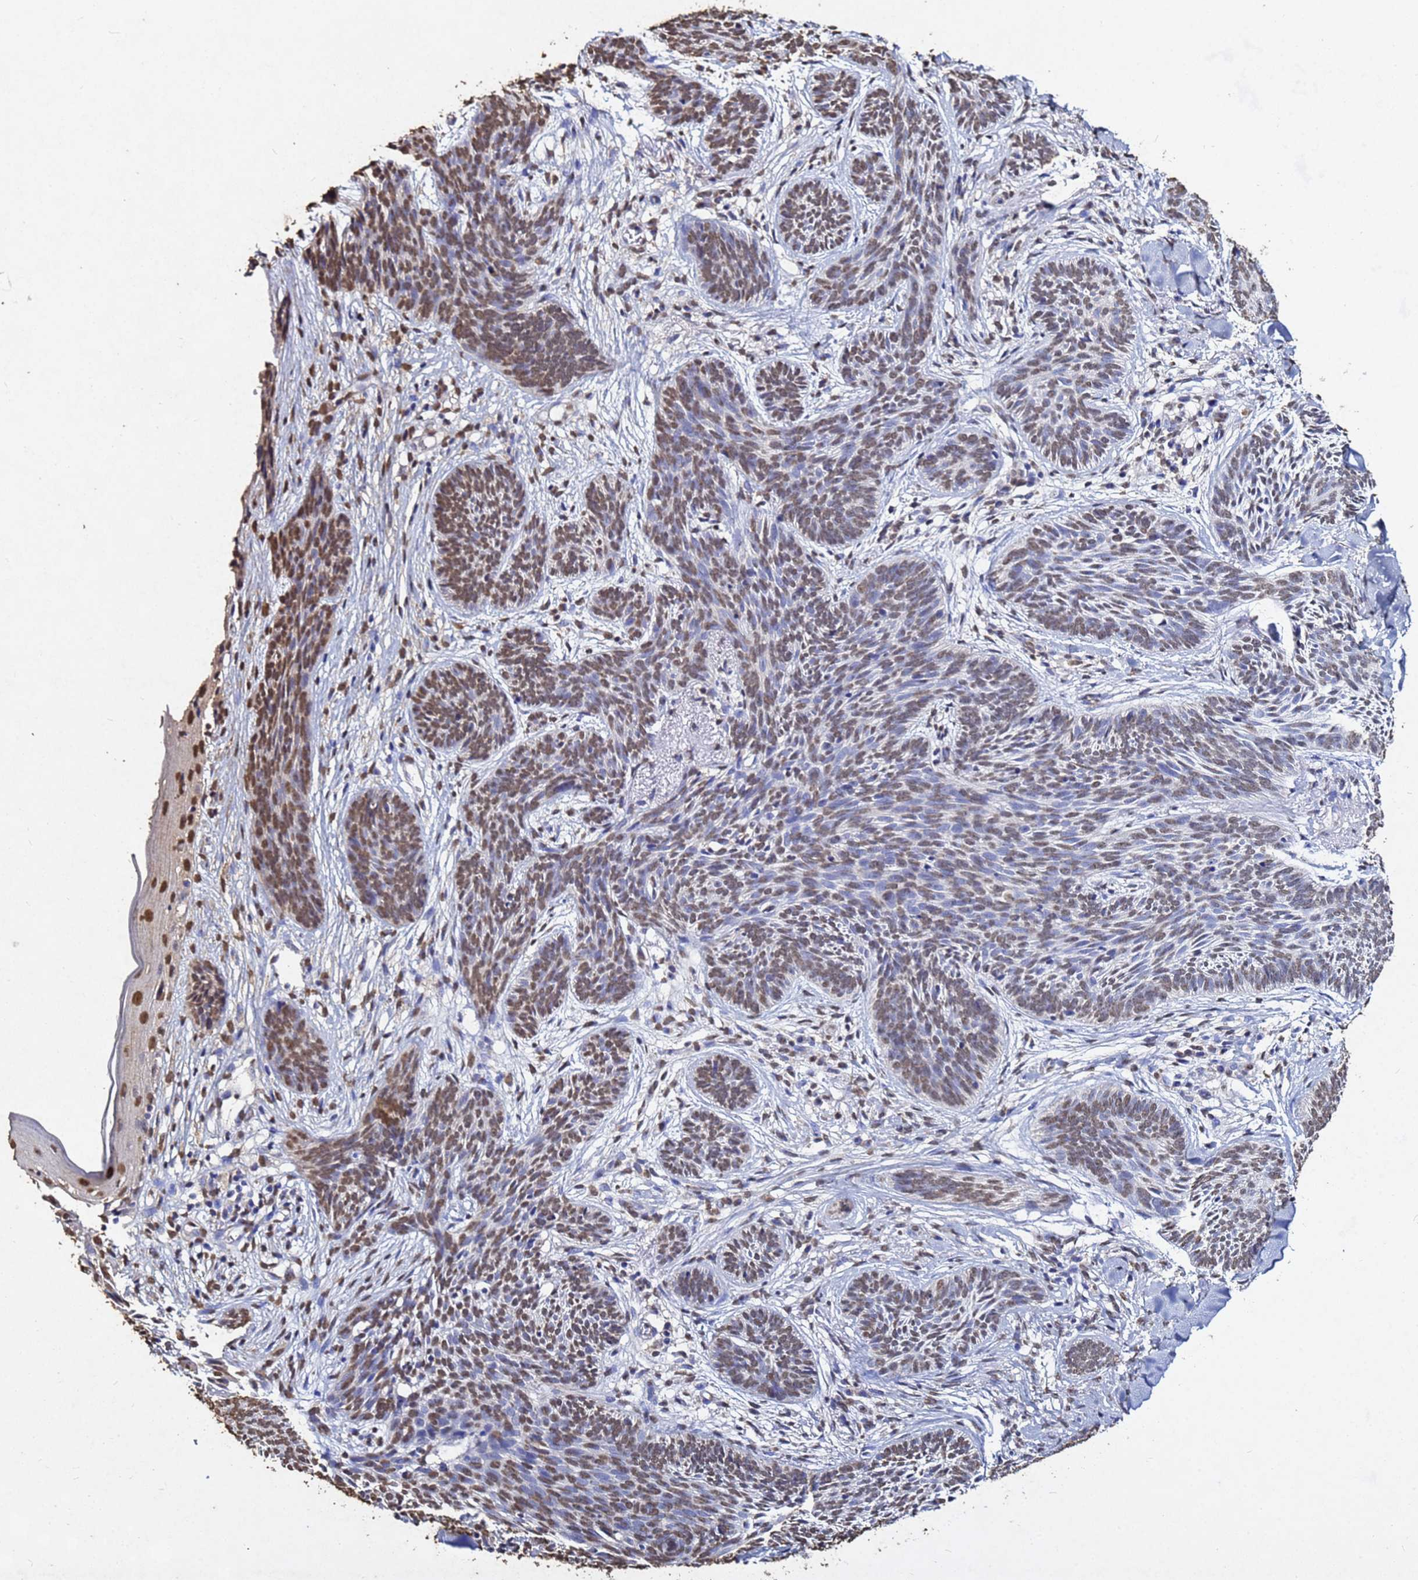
{"staining": {"intensity": "moderate", "quantity": ">75%", "location": "nuclear"}, "tissue": "skin cancer", "cell_type": "Tumor cells", "image_type": "cancer", "snomed": [{"axis": "morphology", "description": "Basal cell carcinoma"}, {"axis": "topography", "description": "Skin"}], "caption": "DAB (3,3'-diaminobenzidine) immunohistochemical staining of basal cell carcinoma (skin) exhibits moderate nuclear protein expression in about >75% of tumor cells.", "gene": "MYOCD", "patient": {"sex": "female", "age": 81}}